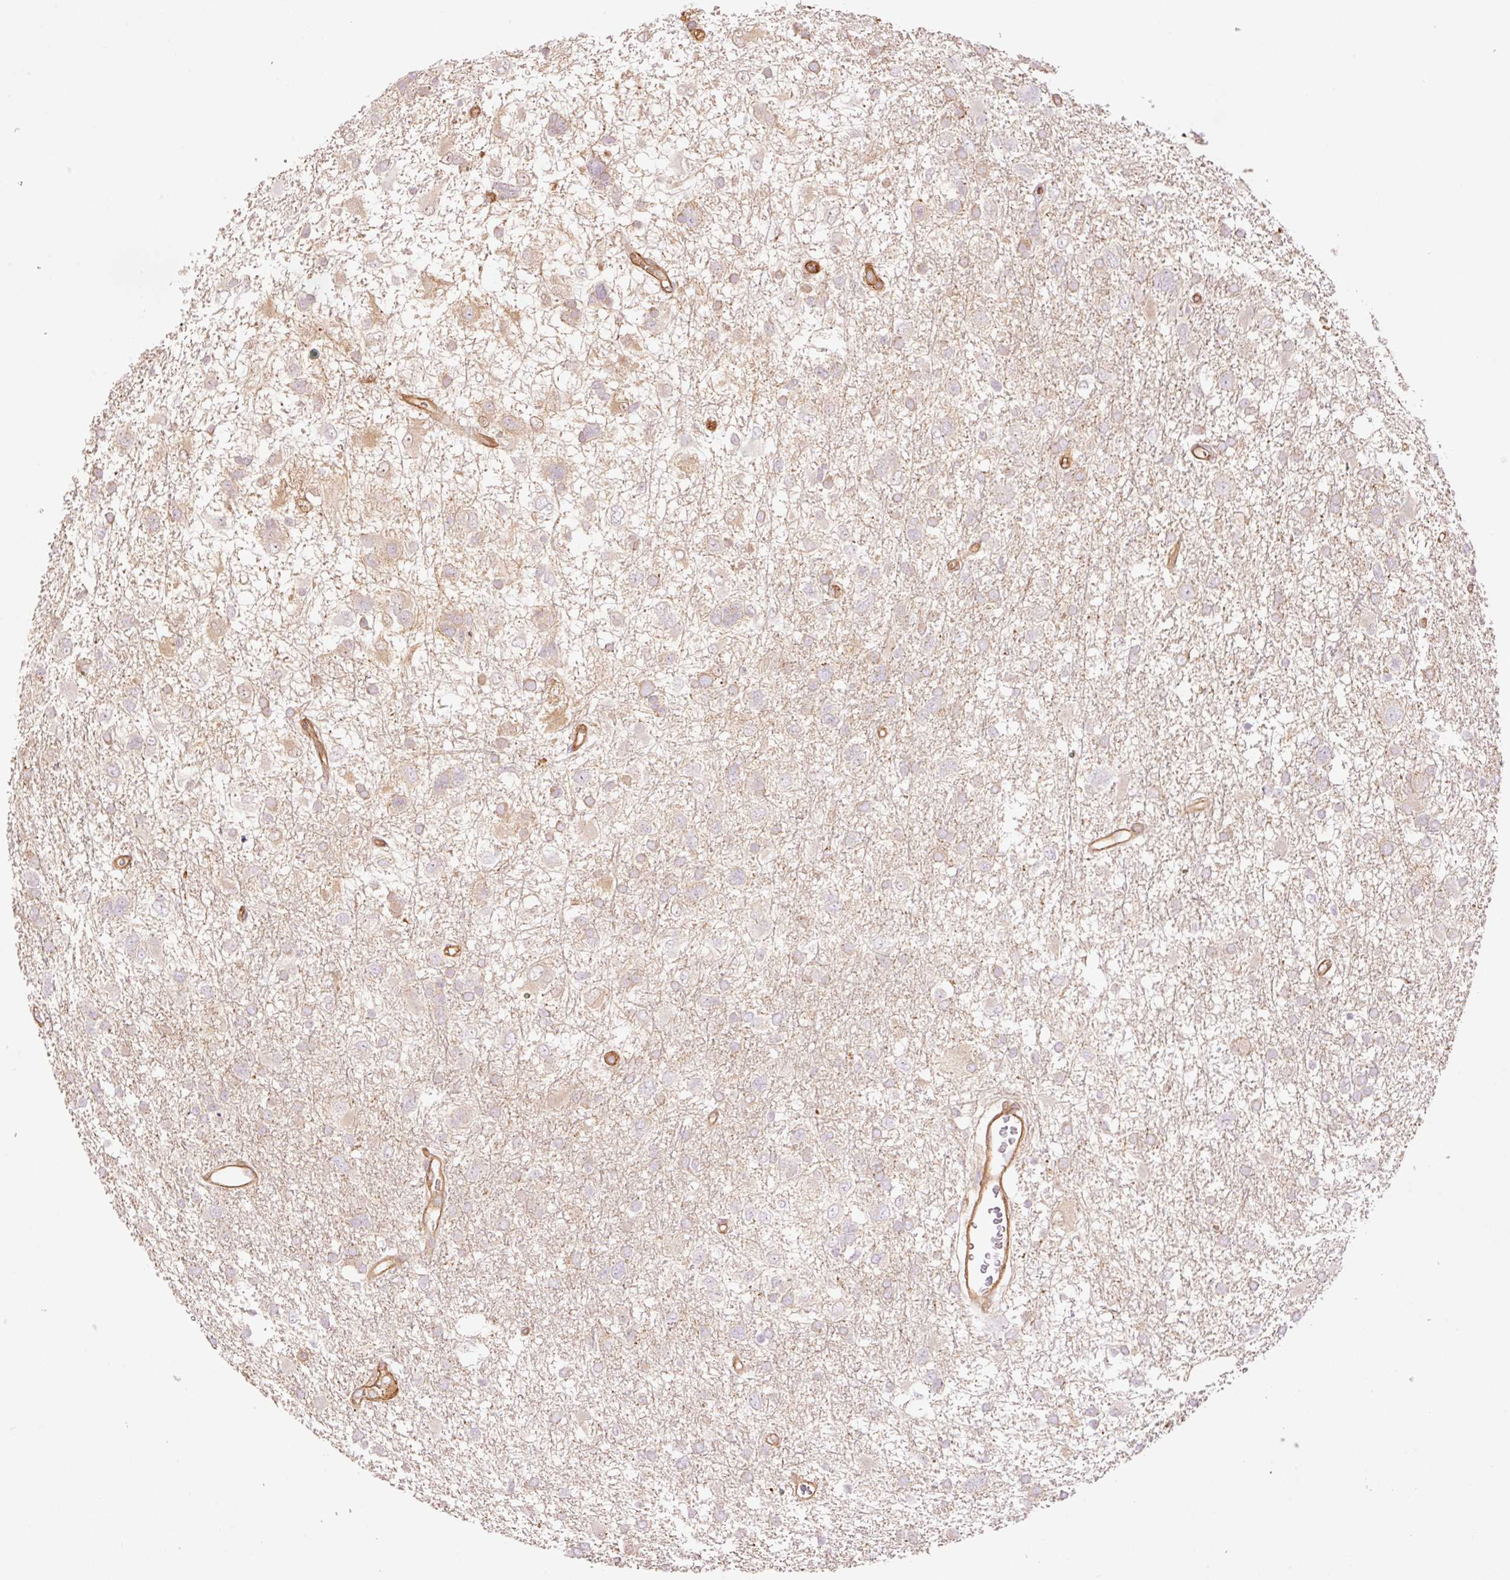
{"staining": {"intensity": "weak", "quantity": "<25%", "location": "cytoplasmic/membranous"}, "tissue": "glioma", "cell_type": "Tumor cells", "image_type": "cancer", "snomed": [{"axis": "morphology", "description": "Glioma, malignant, High grade"}, {"axis": "topography", "description": "Brain"}], "caption": "A high-resolution micrograph shows immunohistochemistry staining of malignant glioma (high-grade), which displays no significant positivity in tumor cells. (DAB (3,3'-diaminobenzidine) immunohistochemistry visualized using brightfield microscopy, high magnification).", "gene": "PPP1R1B", "patient": {"sex": "male", "age": 61}}